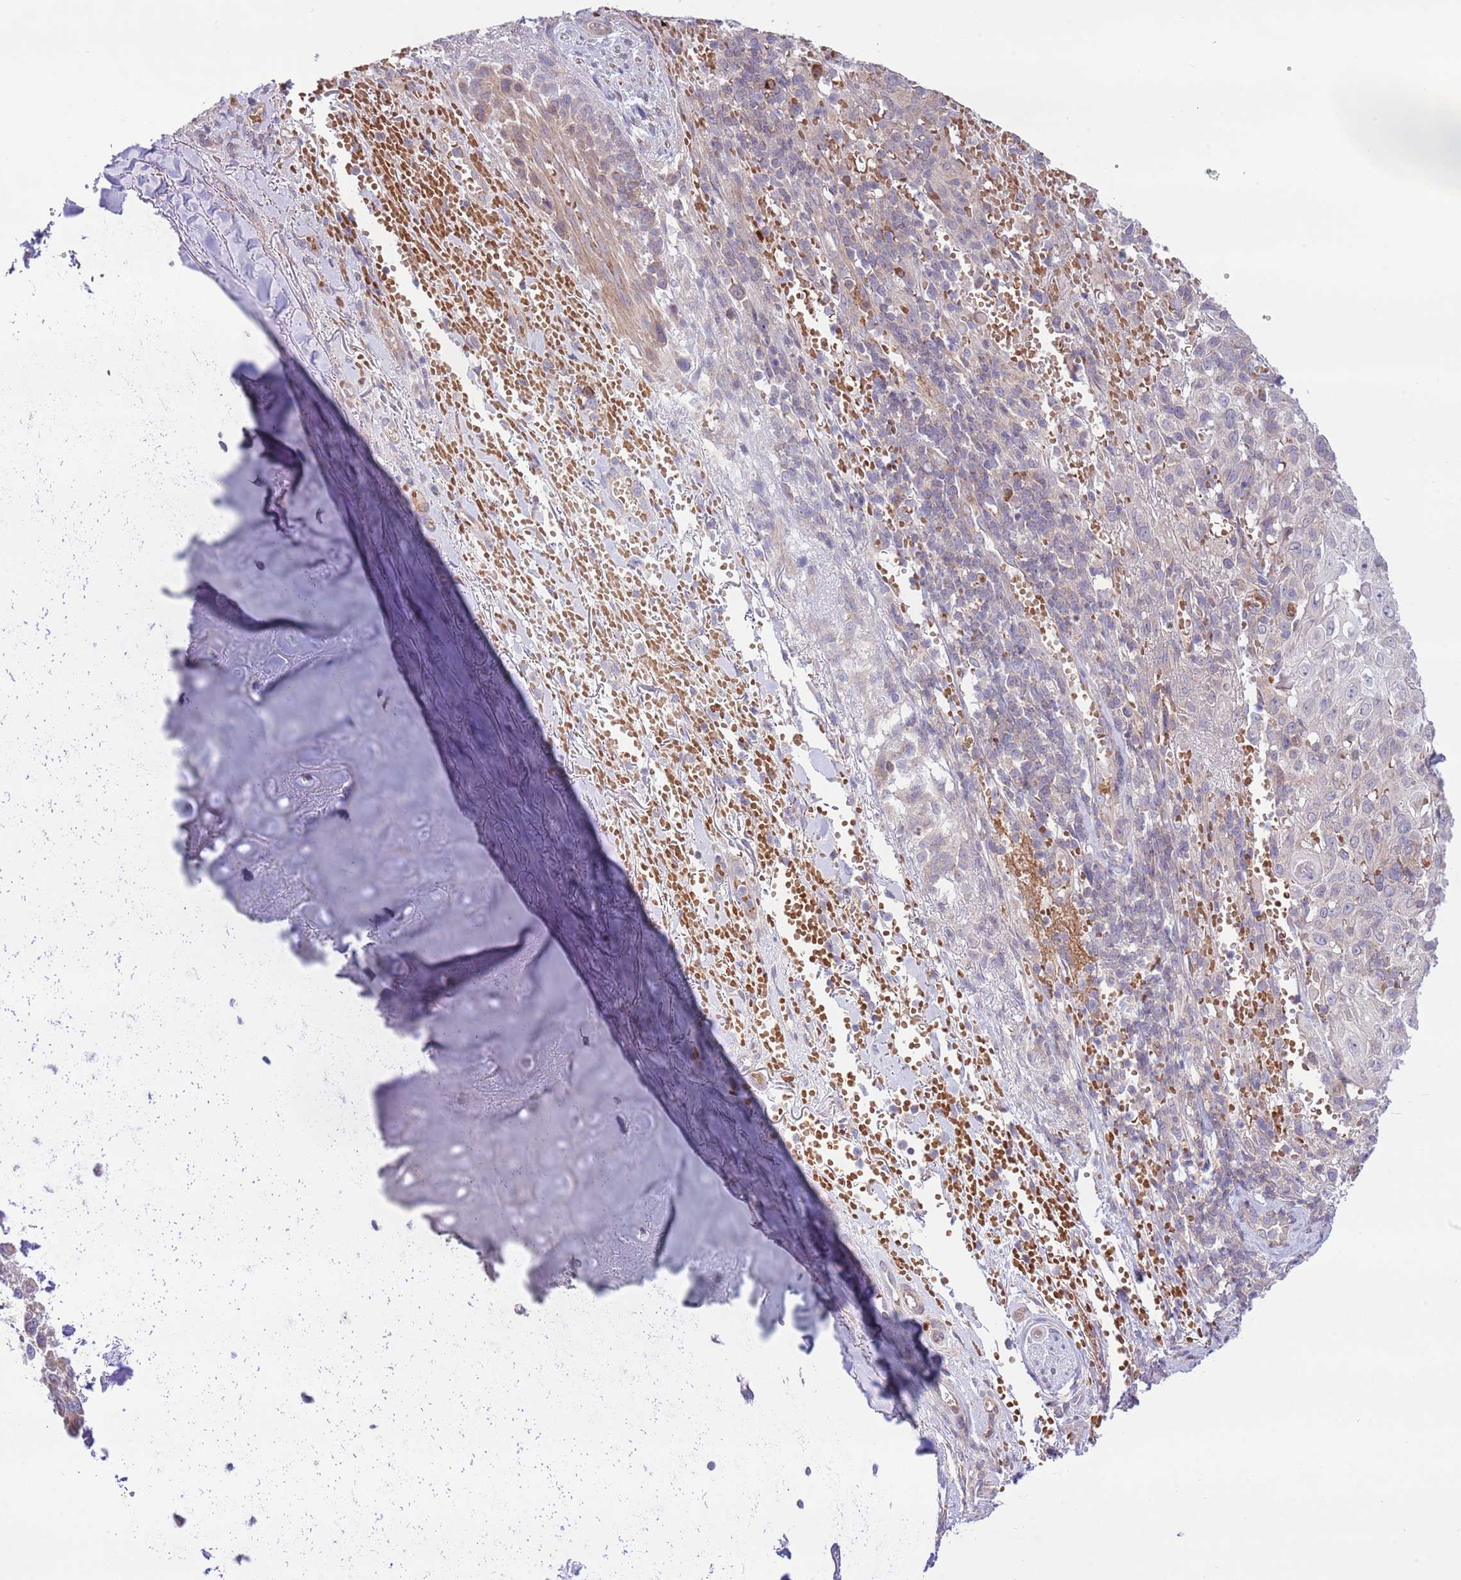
{"staining": {"intensity": "negative", "quantity": "none", "location": "none"}, "tissue": "skin cancer", "cell_type": "Tumor cells", "image_type": "cancer", "snomed": [{"axis": "morphology", "description": "Normal tissue, NOS"}, {"axis": "morphology", "description": "Squamous cell carcinoma, NOS"}, {"axis": "topography", "description": "Skin"}, {"axis": "topography", "description": "Cartilage tissue"}], "caption": "A micrograph of squamous cell carcinoma (skin) stained for a protein exhibits no brown staining in tumor cells.", "gene": "DAND5", "patient": {"sex": "female", "age": 79}}